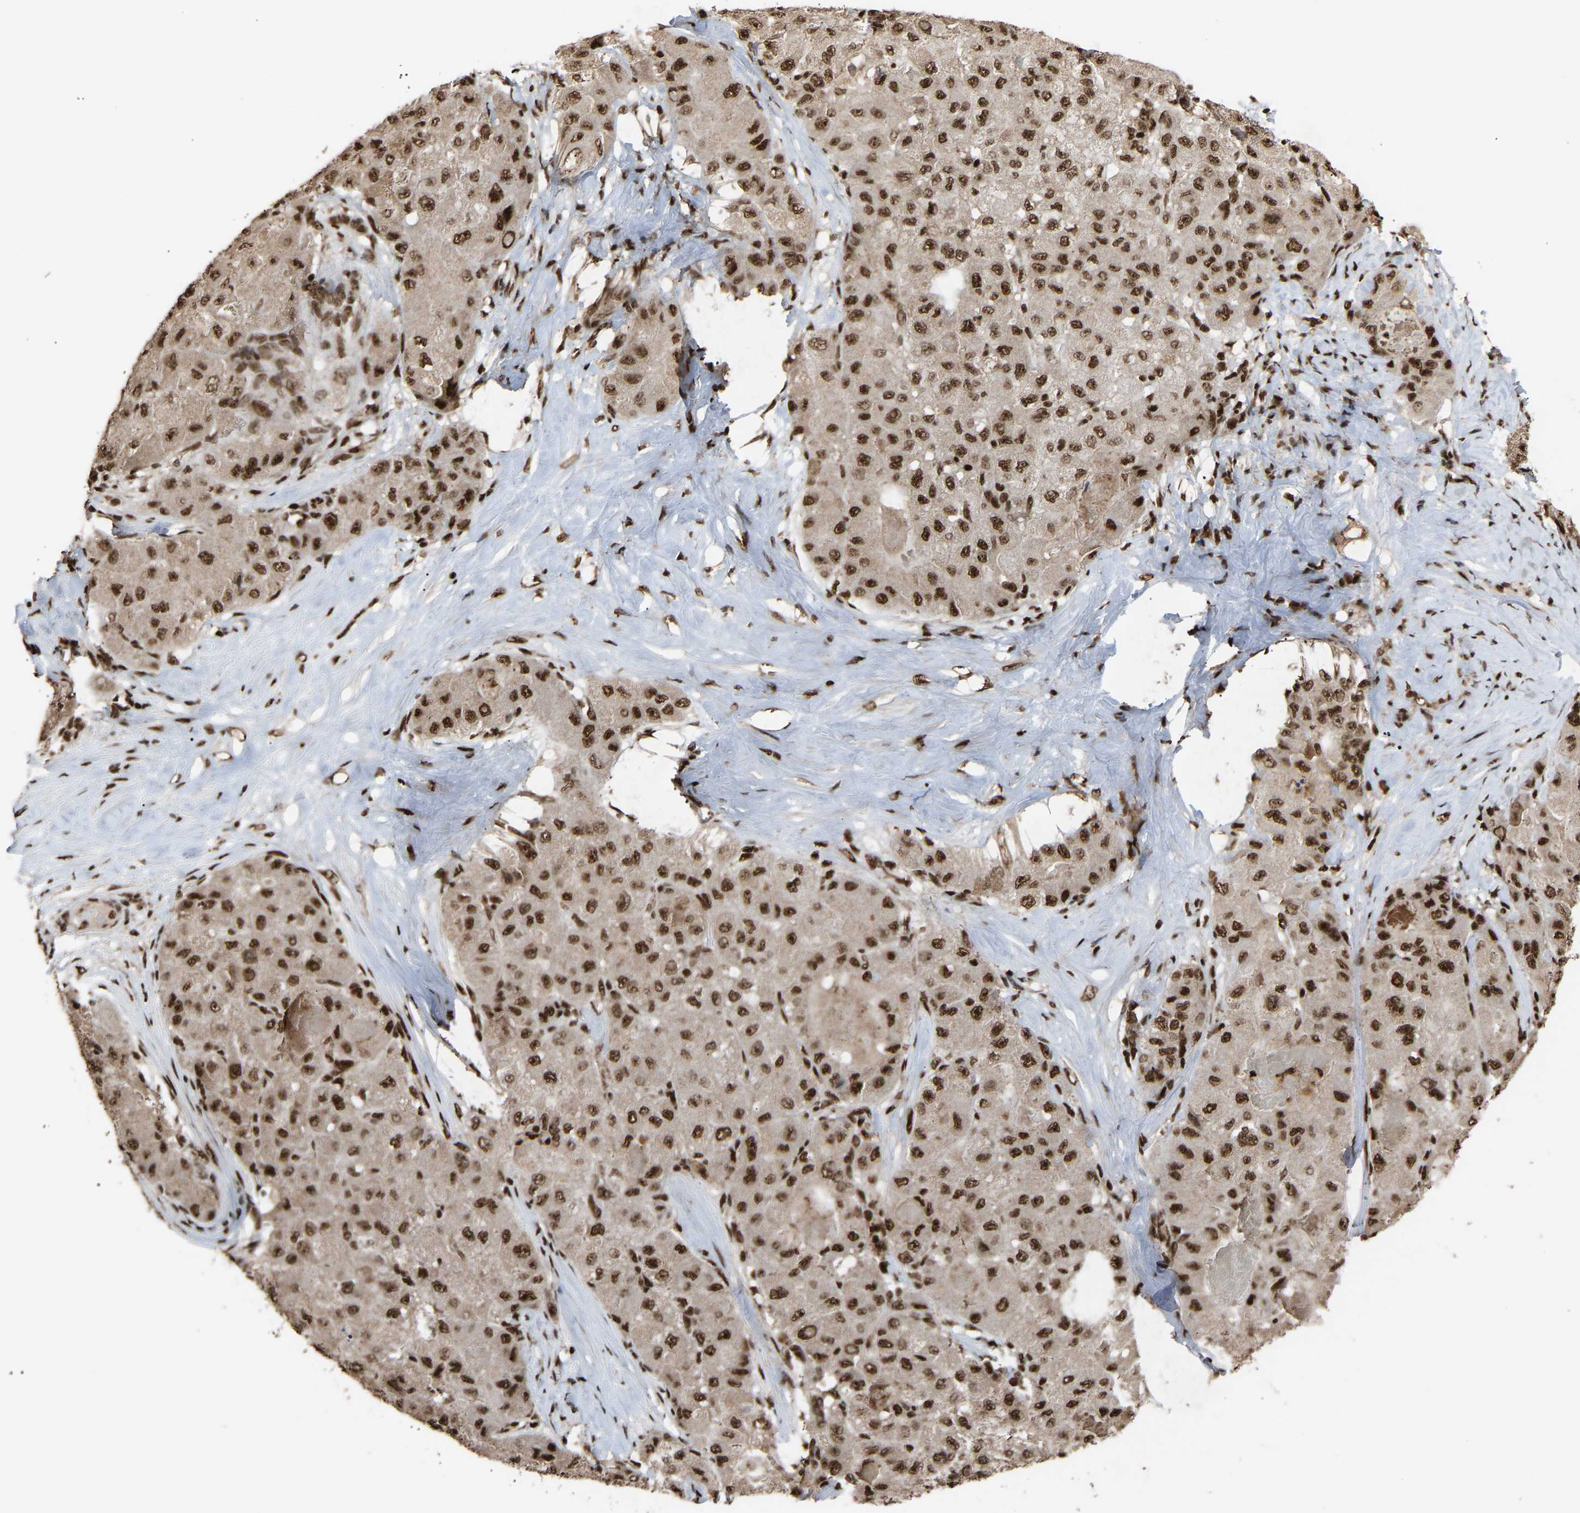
{"staining": {"intensity": "strong", "quantity": ">75%", "location": "nuclear"}, "tissue": "liver cancer", "cell_type": "Tumor cells", "image_type": "cancer", "snomed": [{"axis": "morphology", "description": "Carcinoma, Hepatocellular, NOS"}, {"axis": "topography", "description": "Liver"}], "caption": "Liver cancer (hepatocellular carcinoma) tissue reveals strong nuclear expression in about >75% of tumor cells", "gene": "ALYREF", "patient": {"sex": "male", "age": 80}}